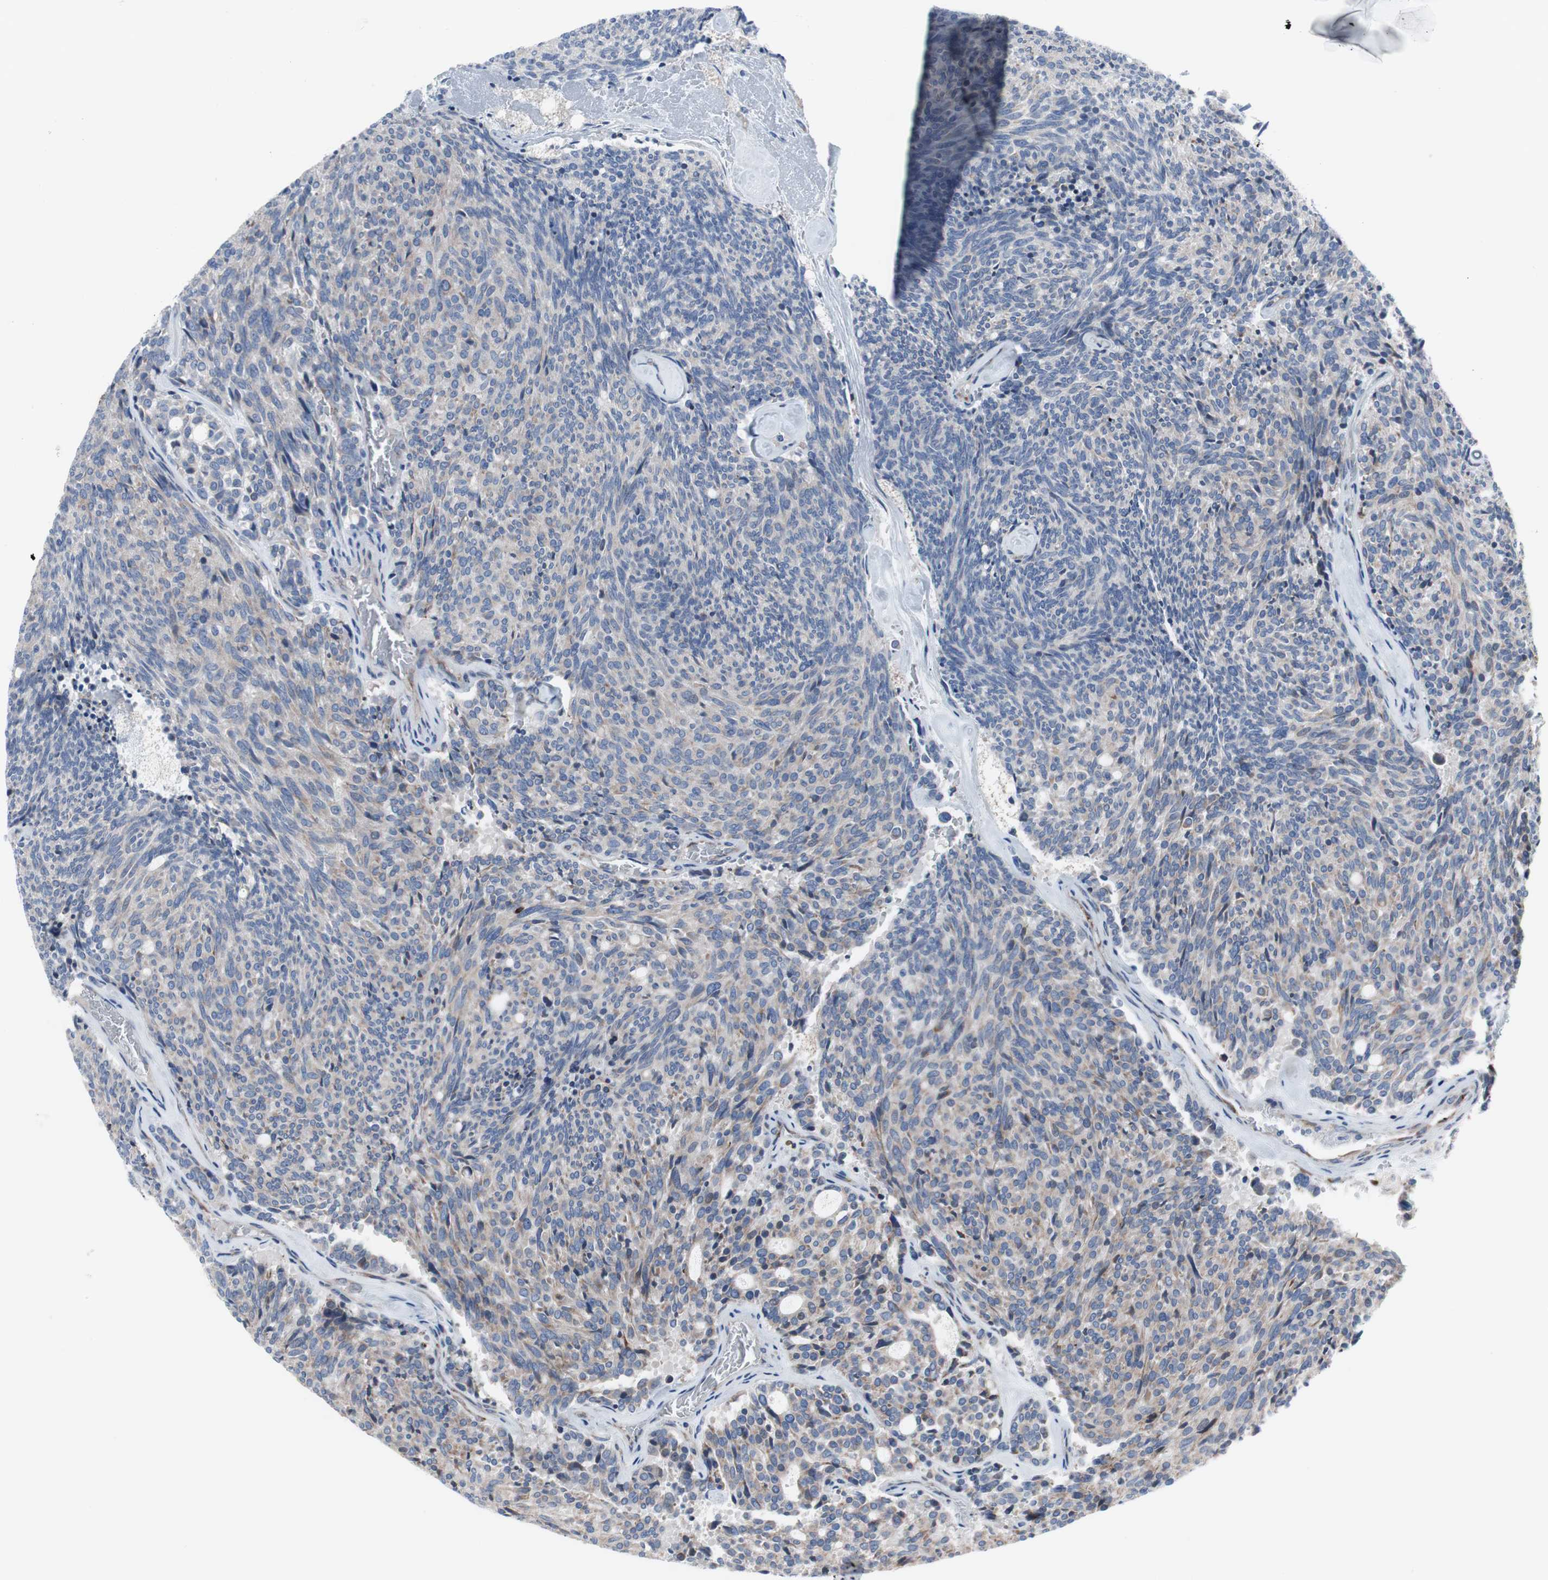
{"staining": {"intensity": "negative", "quantity": "none", "location": "none"}, "tissue": "carcinoid", "cell_type": "Tumor cells", "image_type": "cancer", "snomed": [{"axis": "morphology", "description": "Carcinoid, malignant, NOS"}, {"axis": "topography", "description": "Pancreas"}], "caption": "Tumor cells are negative for protein expression in human carcinoid.", "gene": "KANSL1", "patient": {"sex": "female", "age": 54}}